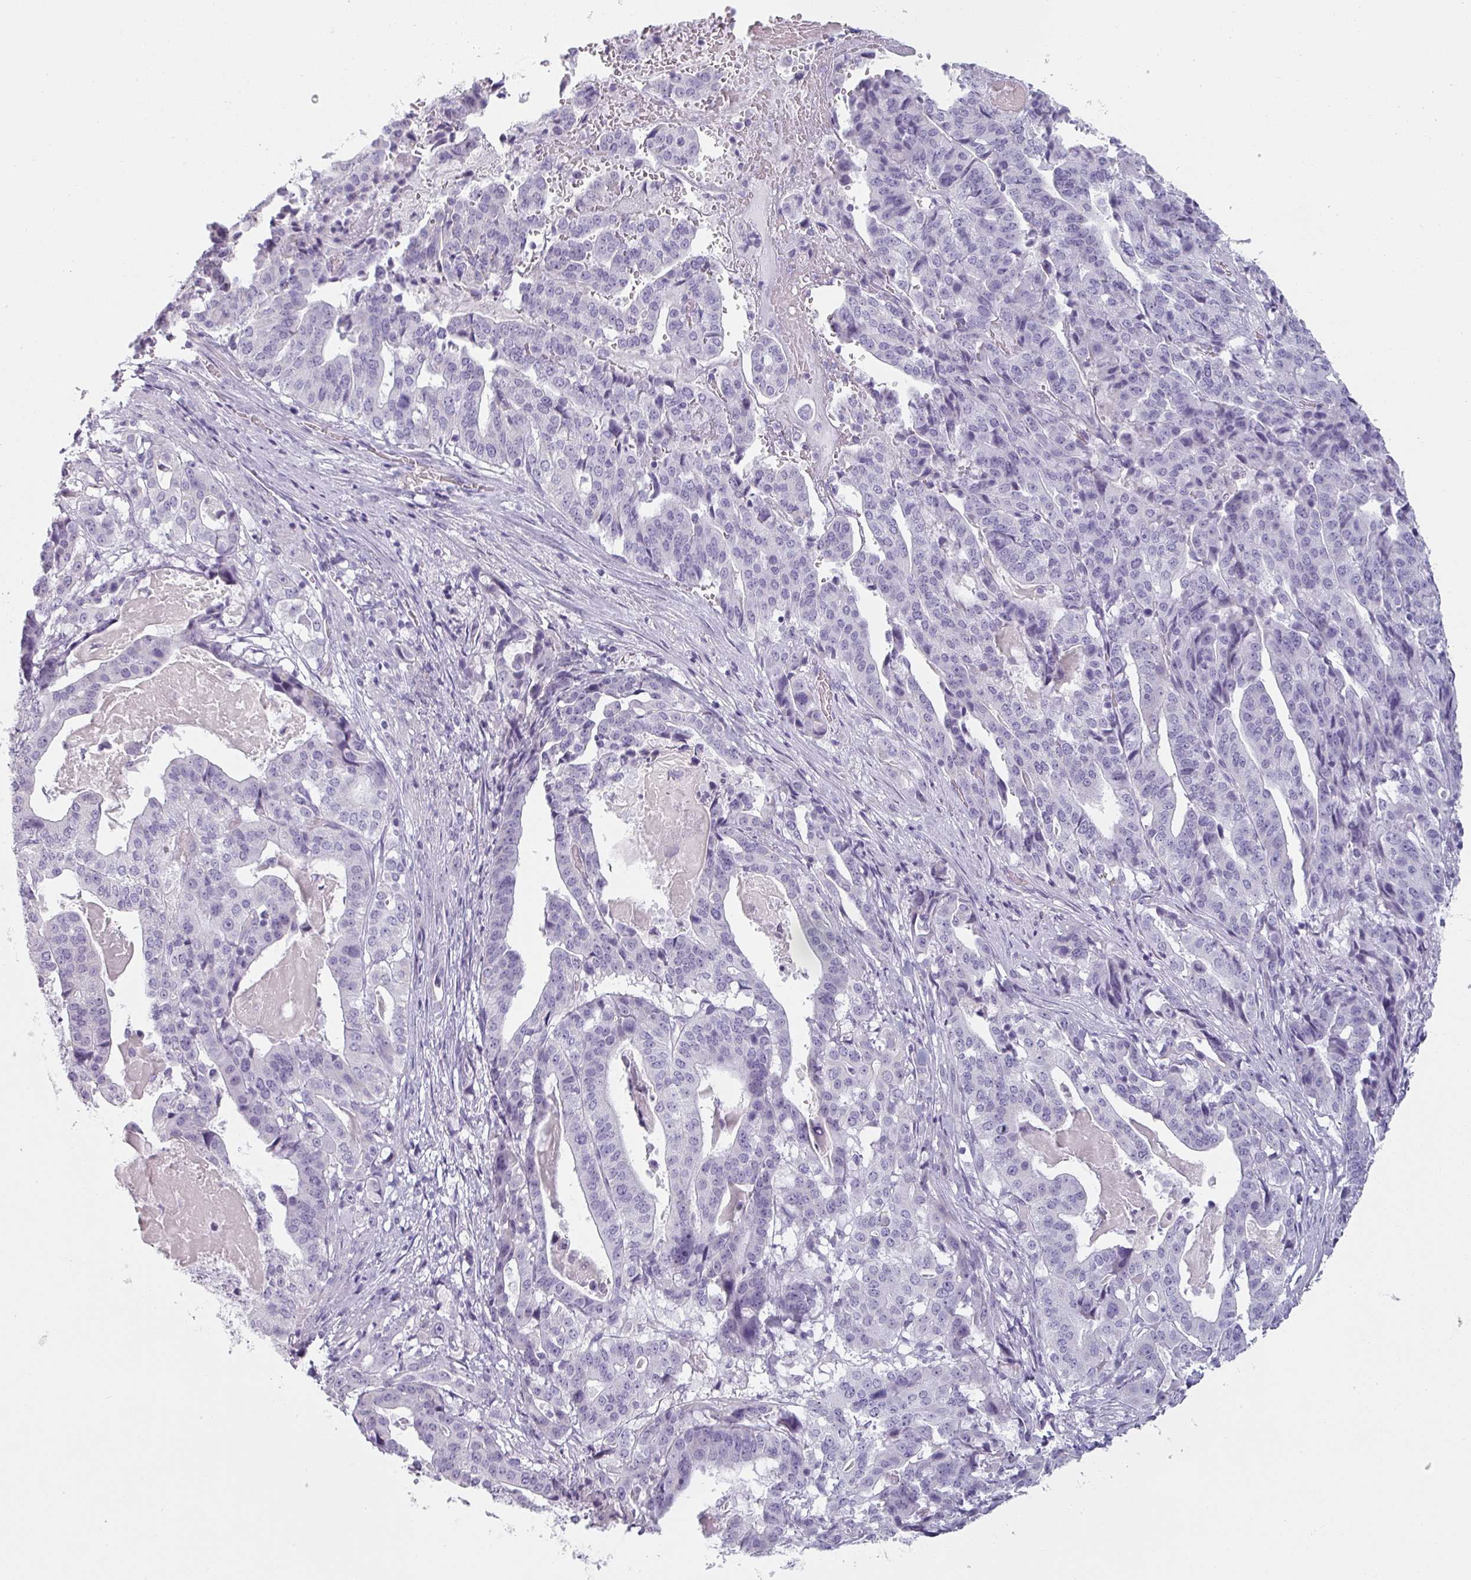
{"staining": {"intensity": "negative", "quantity": "none", "location": "none"}, "tissue": "stomach cancer", "cell_type": "Tumor cells", "image_type": "cancer", "snomed": [{"axis": "morphology", "description": "Adenocarcinoma, NOS"}, {"axis": "topography", "description": "Stomach"}], "caption": "High power microscopy image of an immunohistochemistry photomicrograph of stomach adenocarcinoma, revealing no significant staining in tumor cells.", "gene": "SFTPA1", "patient": {"sex": "male", "age": 48}}